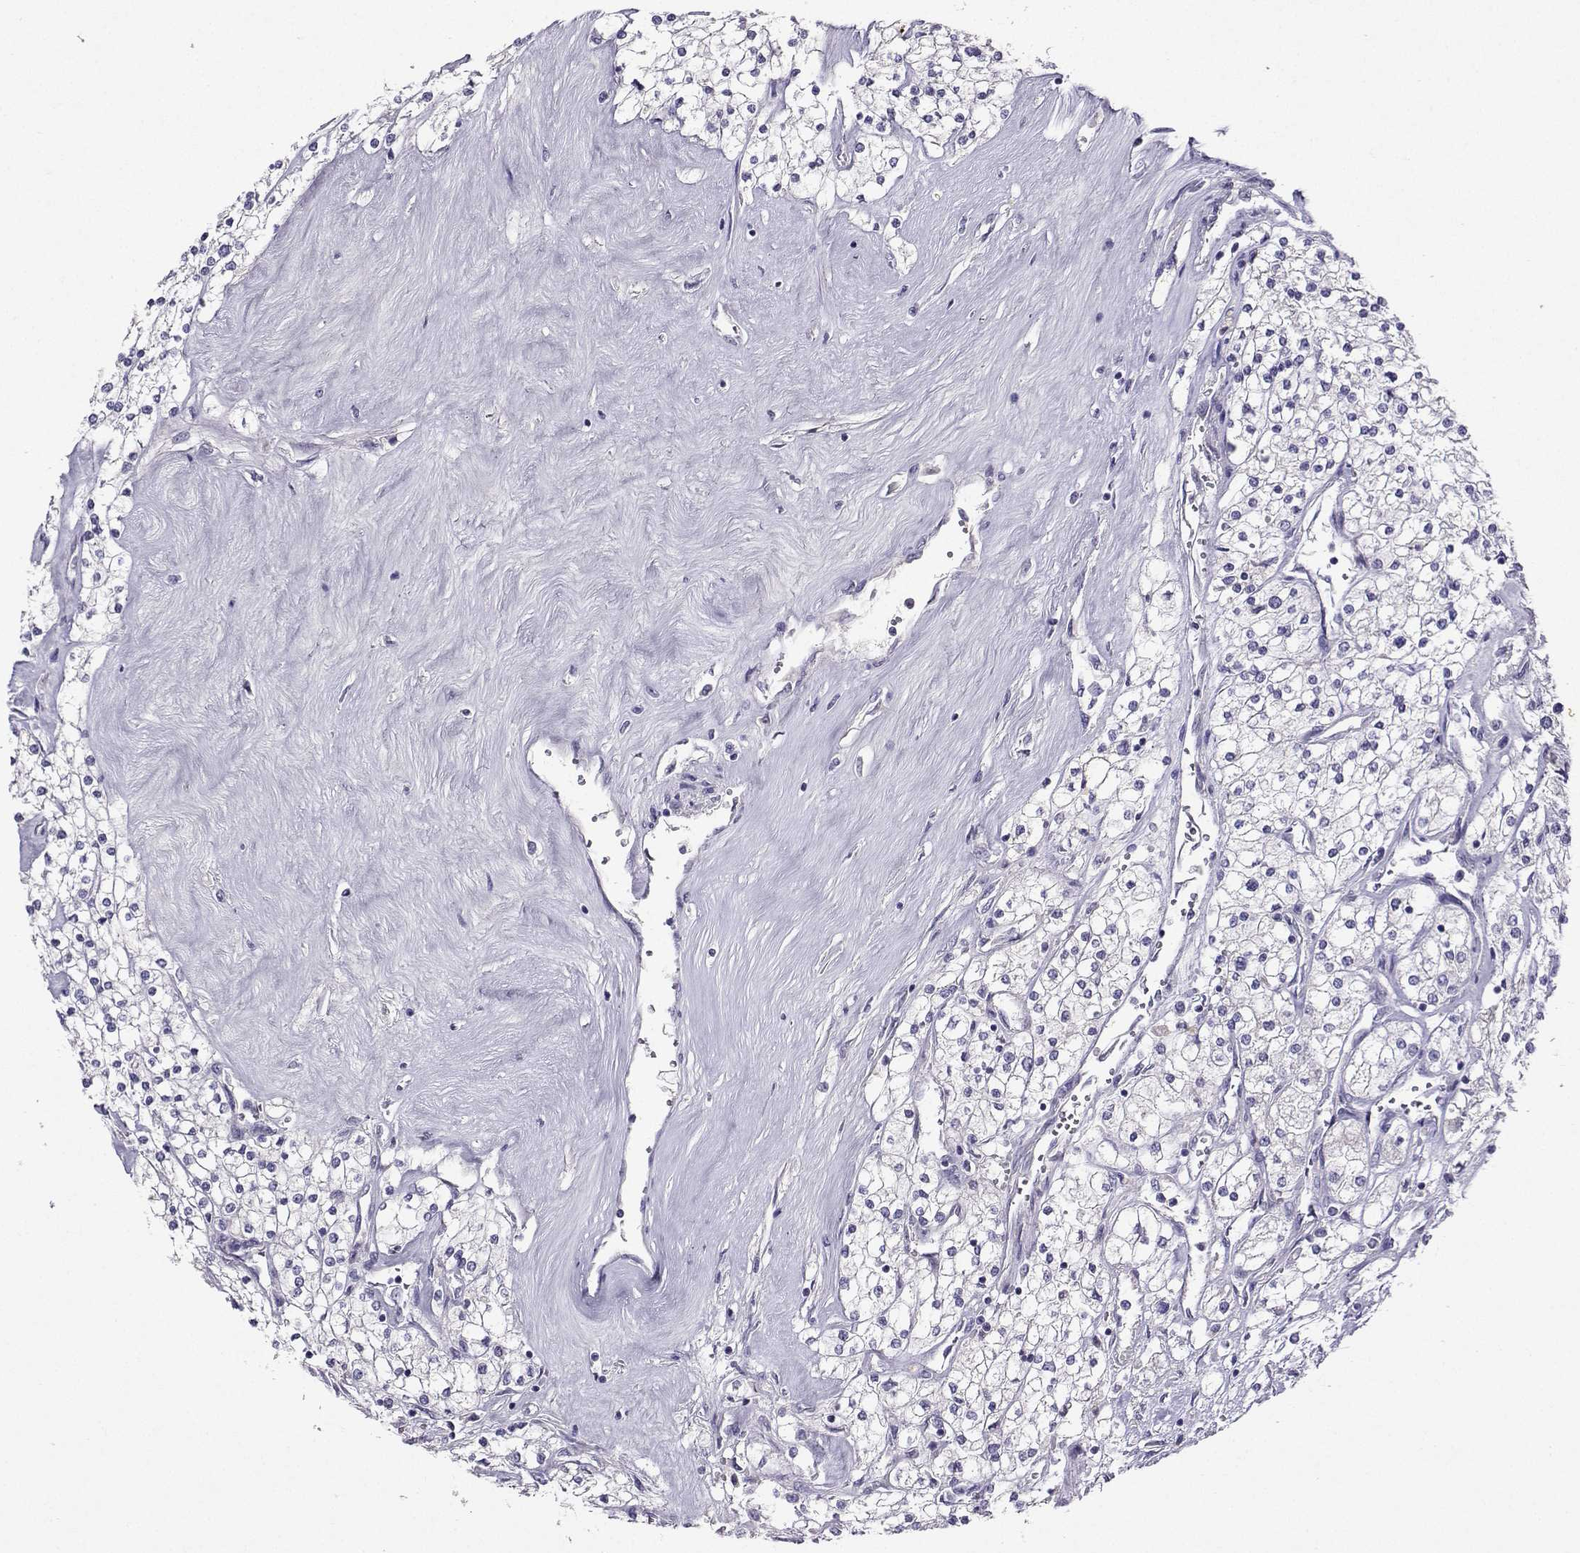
{"staining": {"intensity": "negative", "quantity": "none", "location": "none"}, "tissue": "renal cancer", "cell_type": "Tumor cells", "image_type": "cancer", "snomed": [{"axis": "morphology", "description": "Adenocarcinoma, NOS"}, {"axis": "topography", "description": "Kidney"}], "caption": "Tumor cells show no significant positivity in renal cancer.", "gene": "GRIK4", "patient": {"sex": "male", "age": 80}}